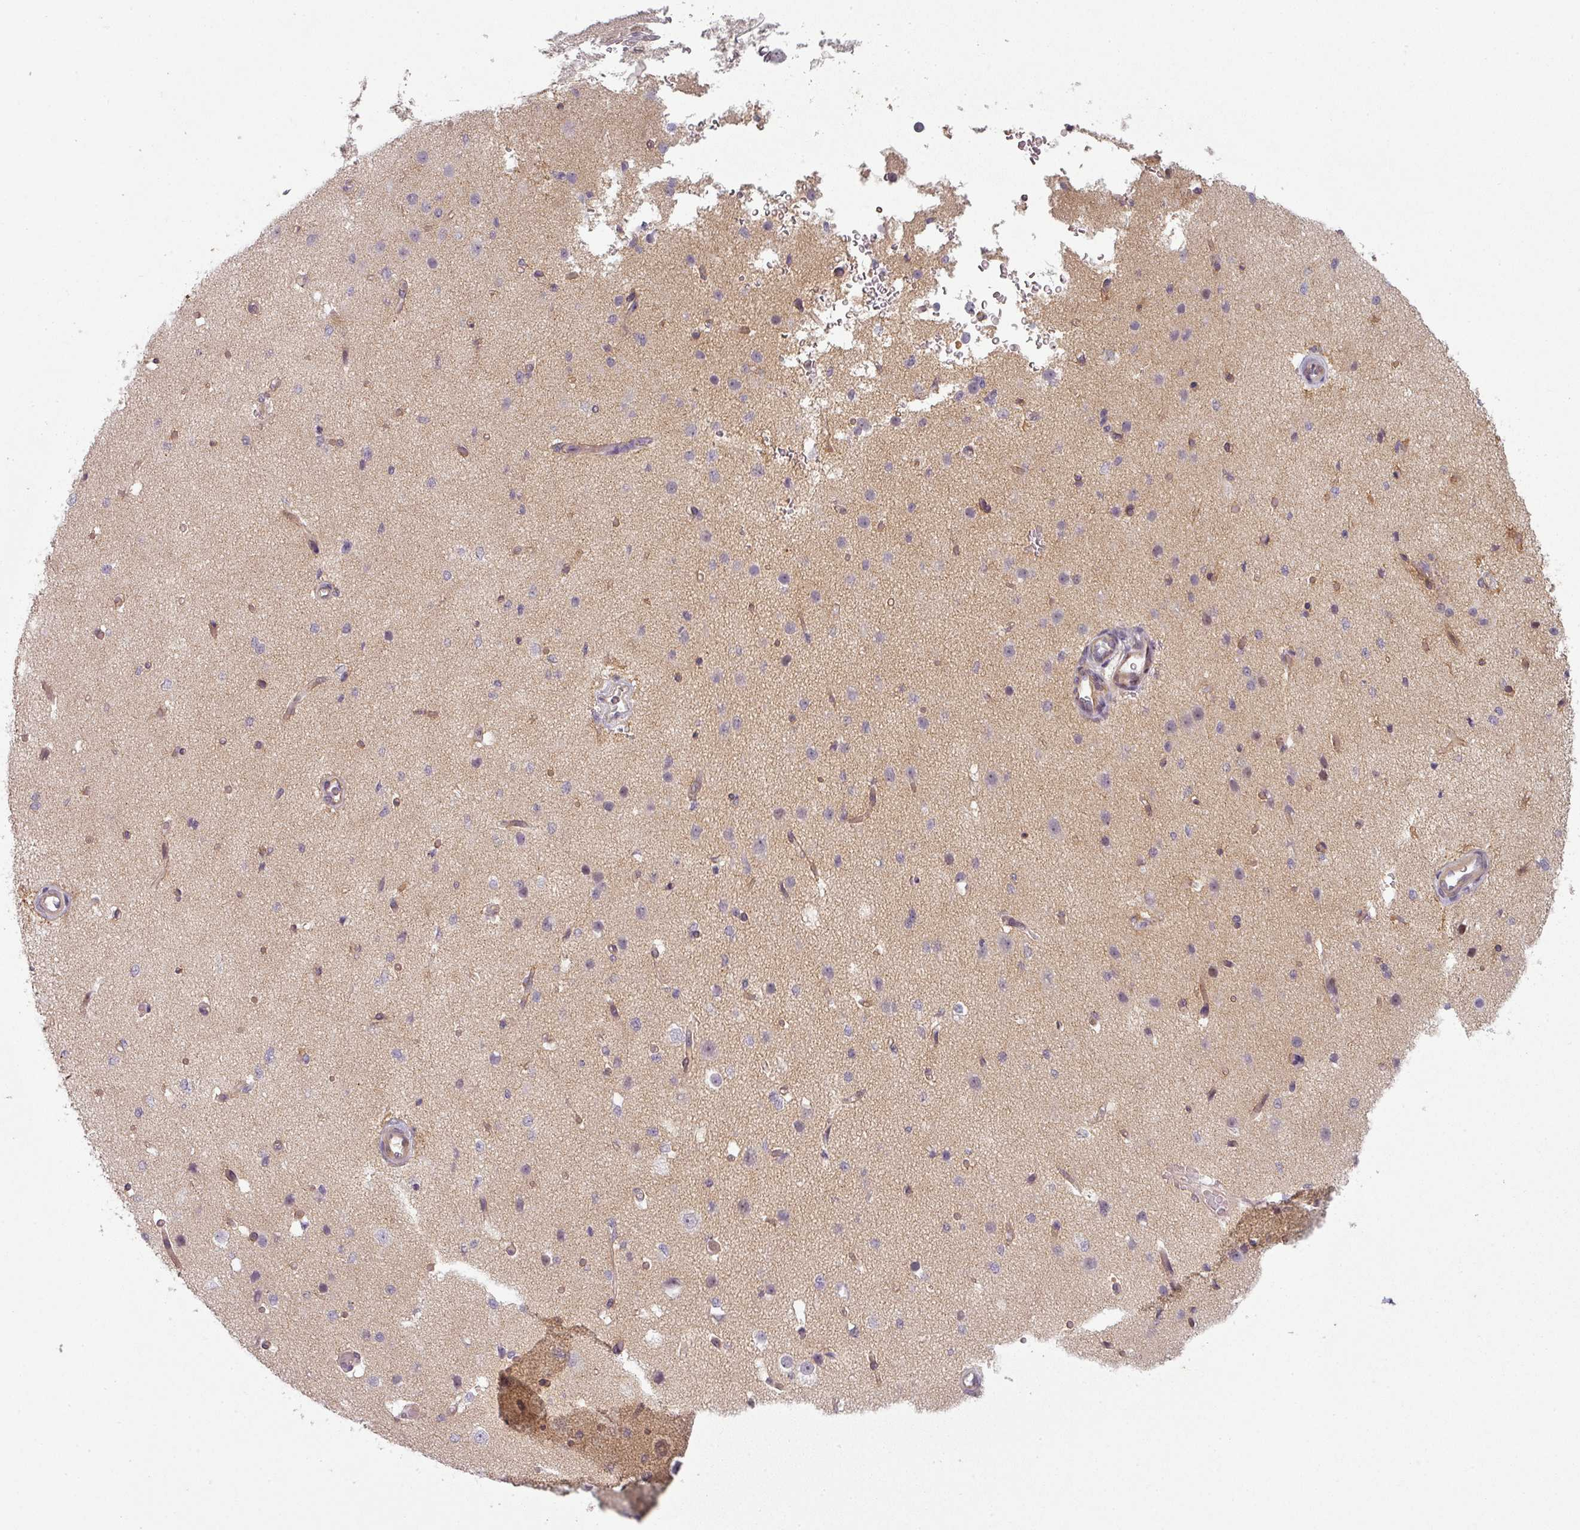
{"staining": {"intensity": "weak", "quantity": ">75%", "location": "cytoplasmic/membranous"}, "tissue": "cerebral cortex", "cell_type": "Endothelial cells", "image_type": "normal", "snomed": [{"axis": "morphology", "description": "Normal tissue, NOS"}, {"axis": "morphology", "description": "Inflammation, NOS"}, {"axis": "topography", "description": "Cerebral cortex"}], "caption": "This image reveals benign cerebral cortex stained with IHC to label a protein in brown. The cytoplasmic/membranous of endothelial cells show weak positivity for the protein. Nuclei are counter-stained blue.", "gene": "SLC16A9", "patient": {"sex": "male", "age": 6}}